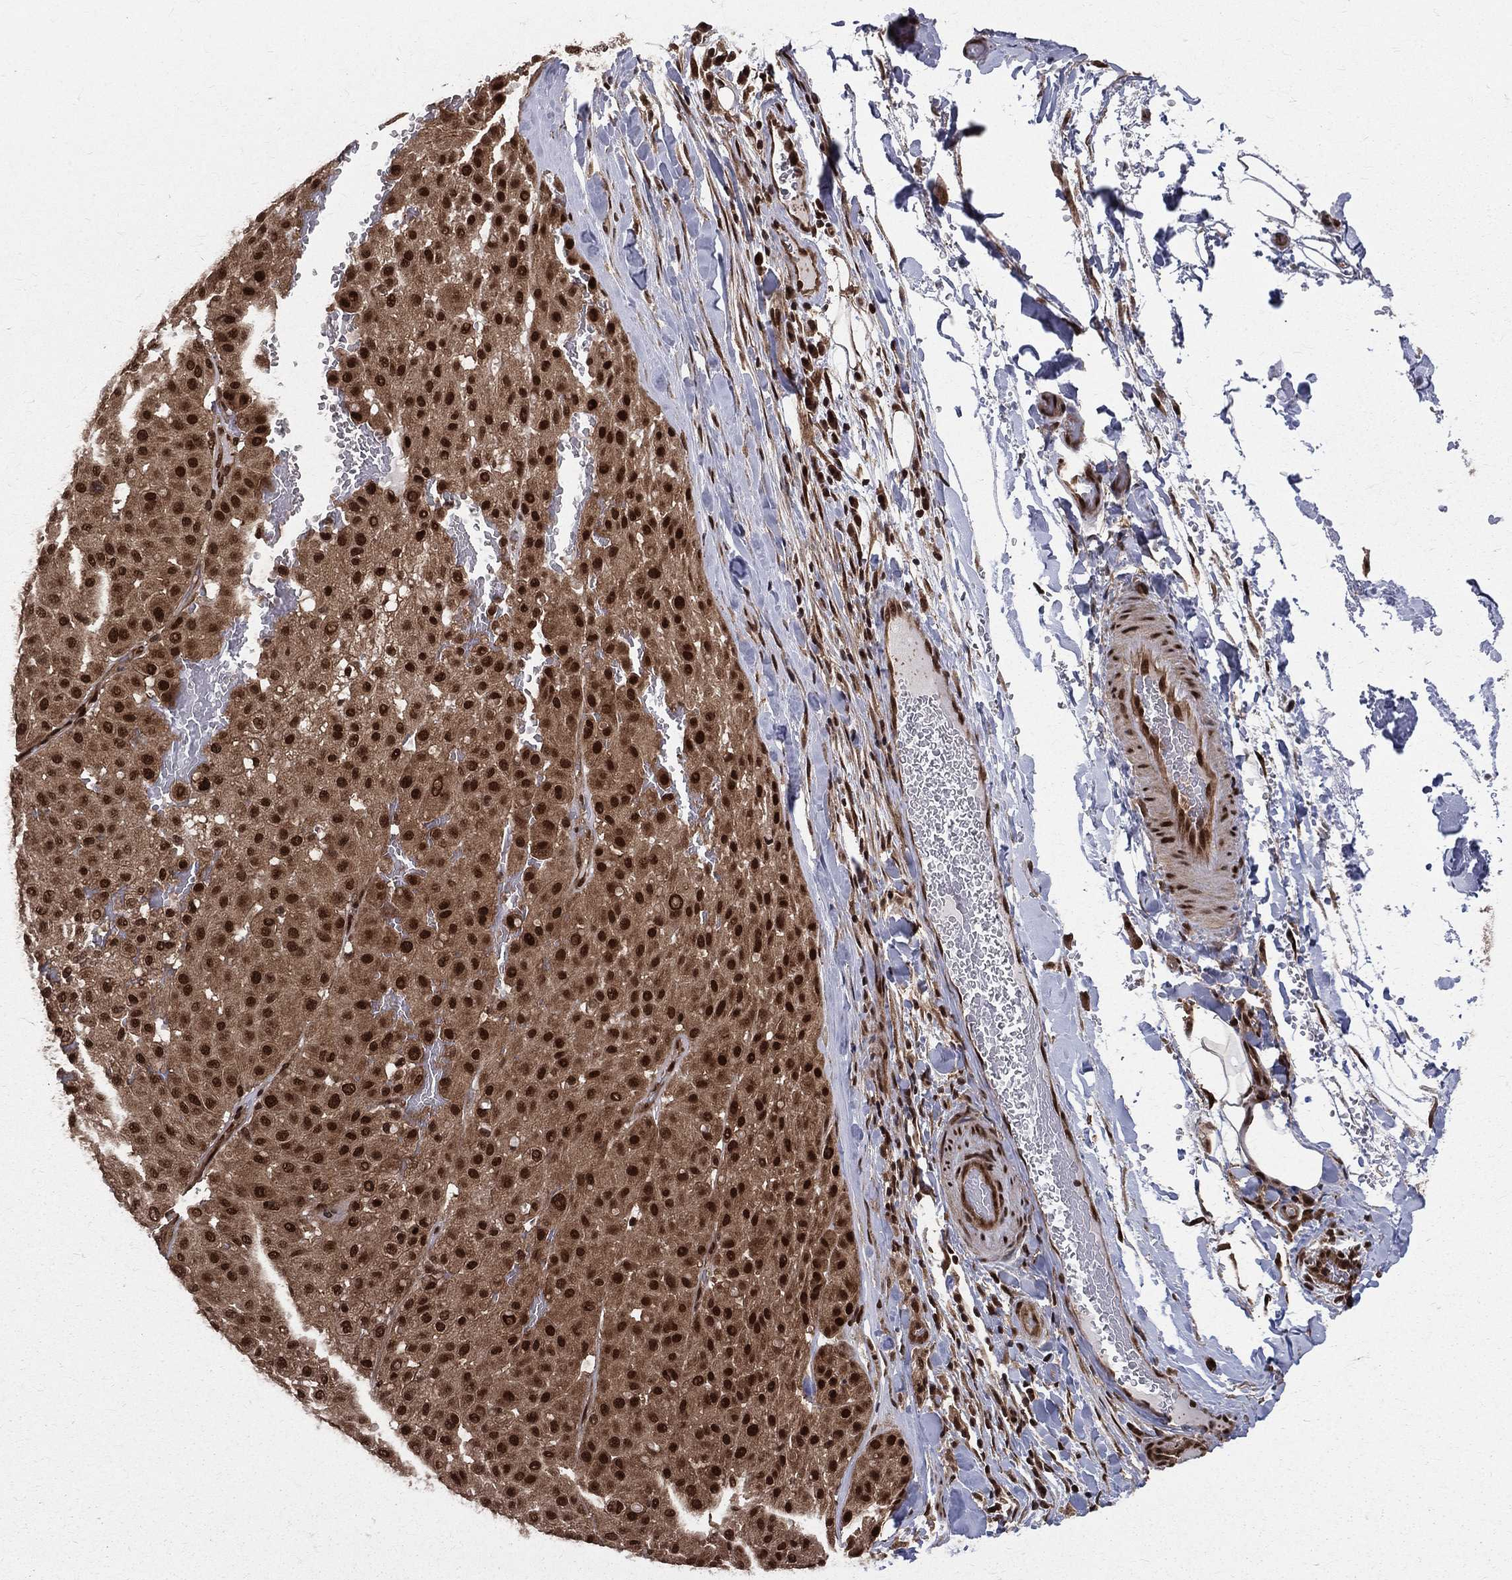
{"staining": {"intensity": "strong", "quantity": ">75%", "location": "cytoplasmic/membranous,nuclear"}, "tissue": "melanoma", "cell_type": "Tumor cells", "image_type": "cancer", "snomed": [{"axis": "morphology", "description": "Malignant melanoma, Metastatic site"}, {"axis": "topography", "description": "Smooth muscle"}], "caption": "IHC histopathology image of melanoma stained for a protein (brown), which displays high levels of strong cytoplasmic/membranous and nuclear expression in approximately >75% of tumor cells.", "gene": "COPS4", "patient": {"sex": "male", "age": 41}}